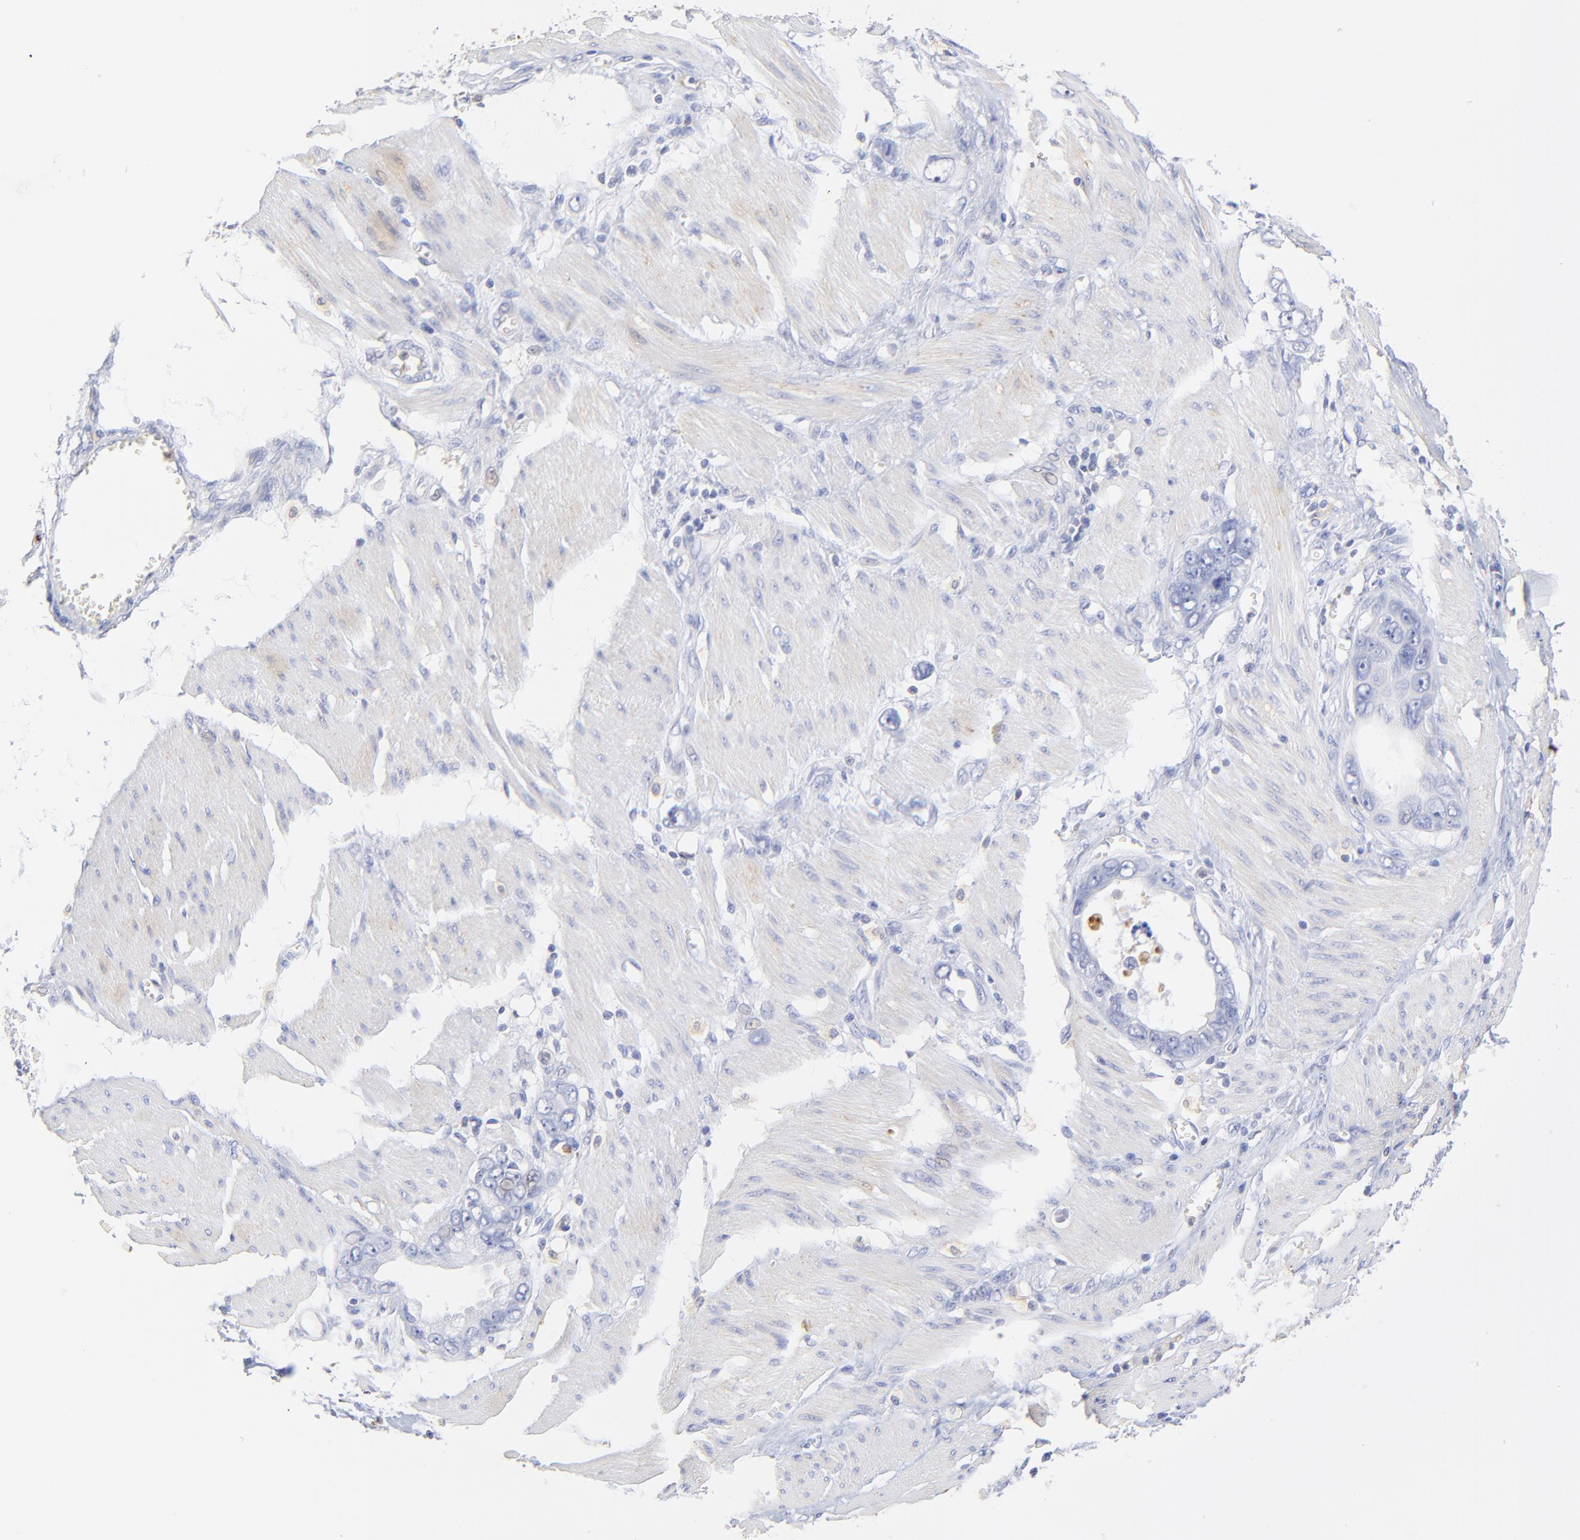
{"staining": {"intensity": "negative", "quantity": "none", "location": "none"}, "tissue": "stomach cancer", "cell_type": "Tumor cells", "image_type": "cancer", "snomed": [{"axis": "morphology", "description": "Adenocarcinoma, NOS"}, {"axis": "topography", "description": "Stomach"}], "caption": "Image shows no significant protein staining in tumor cells of stomach adenocarcinoma.", "gene": "MDGA2", "patient": {"sex": "male", "age": 78}}